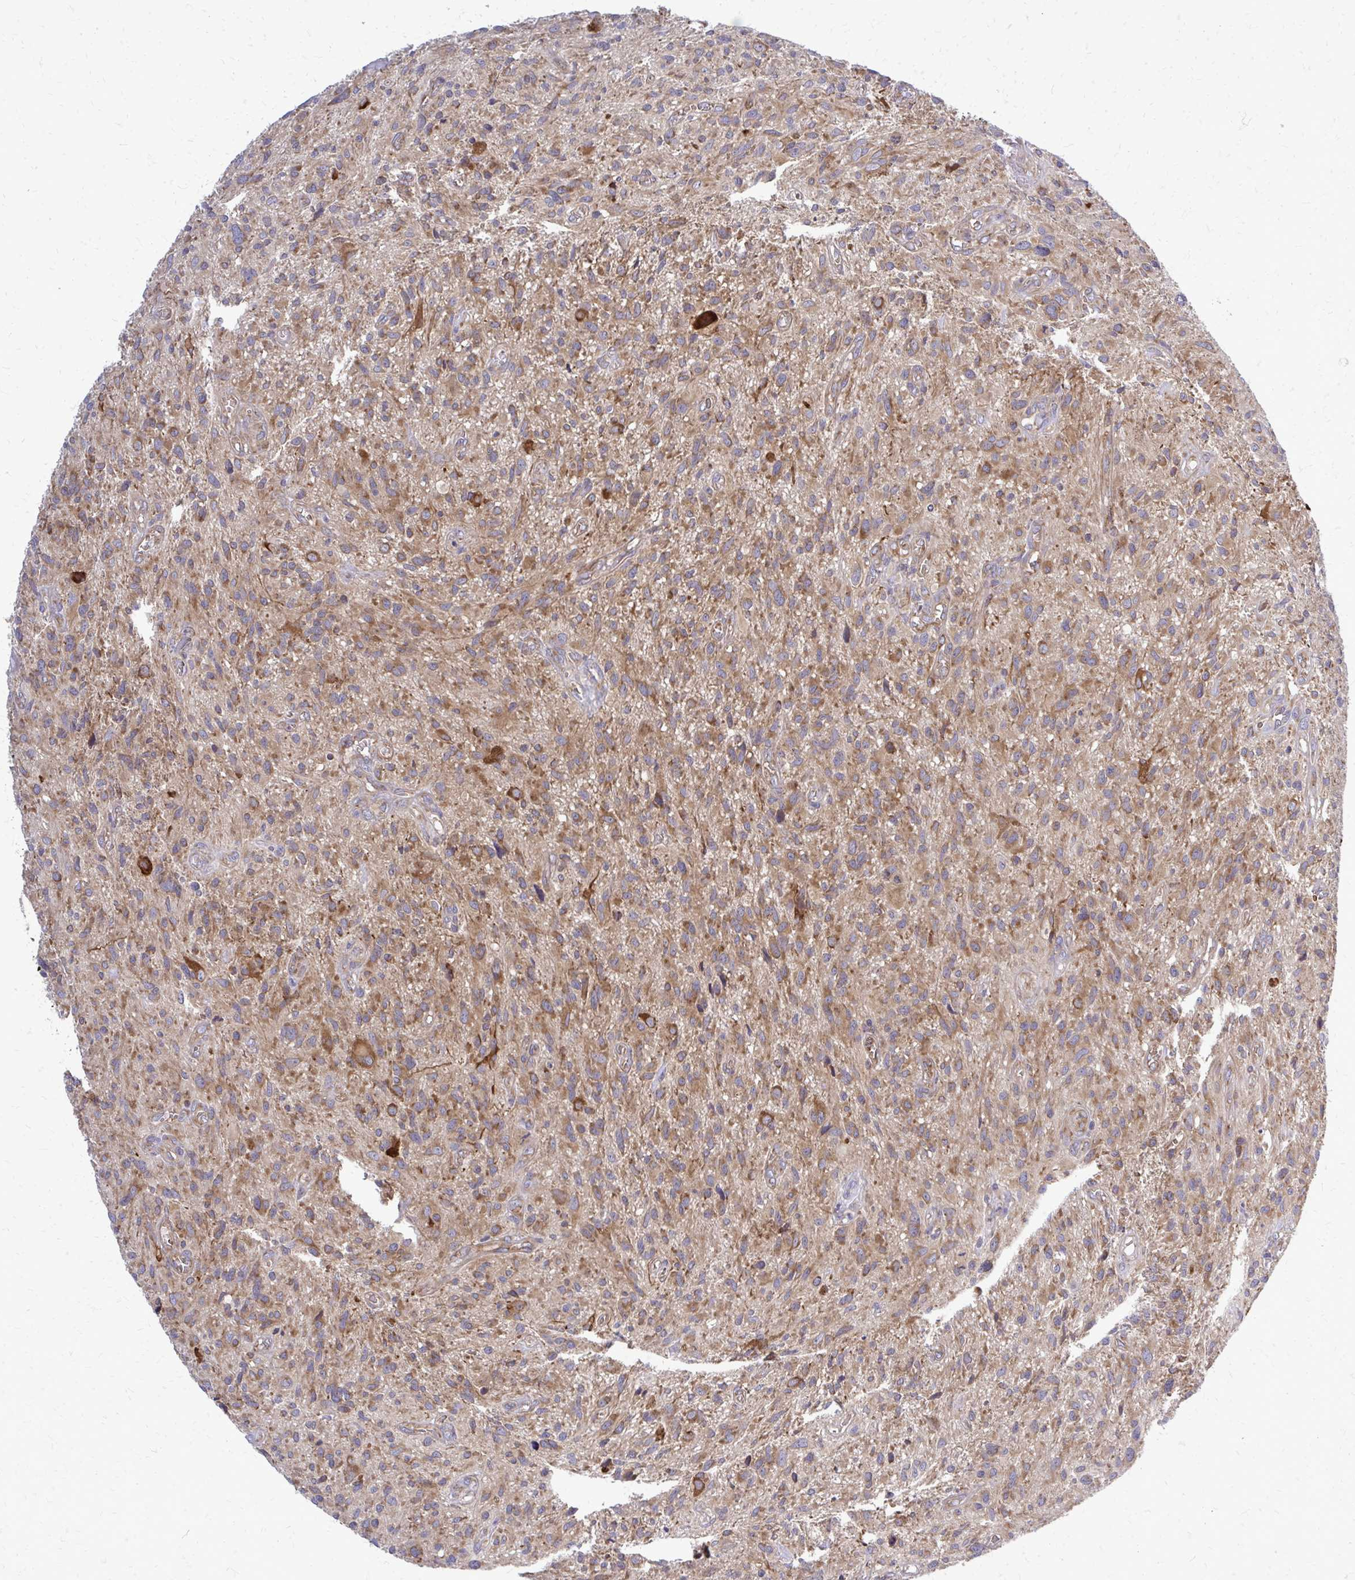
{"staining": {"intensity": "moderate", "quantity": "25%-75%", "location": "cytoplasmic/membranous"}, "tissue": "glioma", "cell_type": "Tumor cells", "image_type": "cancer", "snomed": [{"axis": "morphology", "description": "Glioma, malignant, High grade"}, {"axis": "topography", "description": "Brain"}], "caption": "Moderate cytoplasmic/membranous expression is appreciated in about 25%-75% of tumor cells in glioma. (DAB (3,3'-diaminobenzidine) IHC, brown staining for protein, blue staining for nuclei).", "gene": "PDK4", "patient": {"sex": "male", "age": 75}}